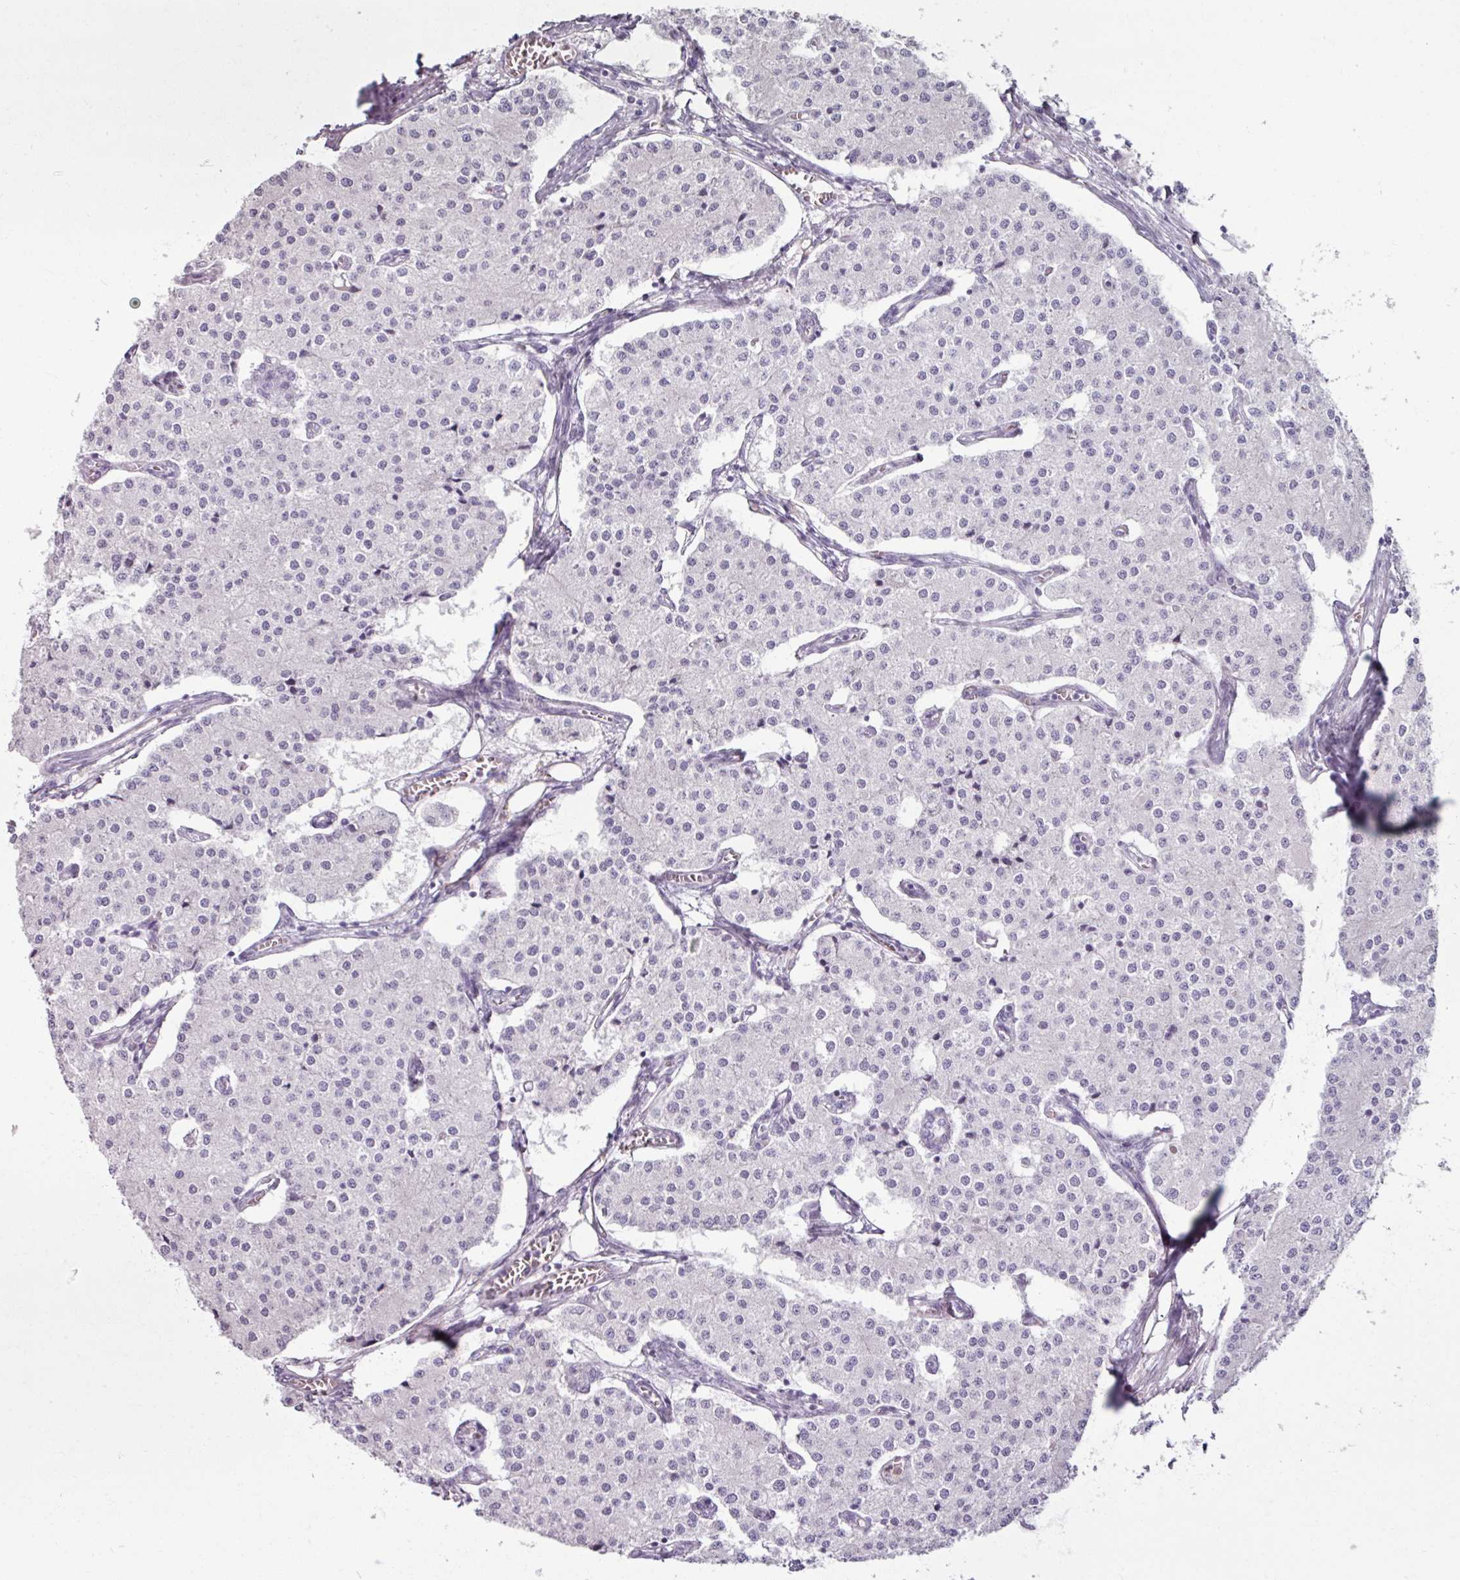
{"staining": {"intensity": "negative", "quantity": "none", "location": "none"}, "tissue": "carcinoid", "cell_type": "Tumor cells", "image_type": "cancer", "snomed": [{"axis": "morphology", "description": "Carcinoid, malignant, NOS"}, {"axis": "topography", "description": "Colon"}], "caption": "Image shows no protein expression in tumor cells of carcinoid (malignant) tissue. Brightfield microscopy of IHC stained with DAB (3,3'-diaminobenzidine) (brown) and hematoxylin (blue), captured at high magnification.", "gene": "ARG1", "patient": {"sex": "female", "age": 52}}